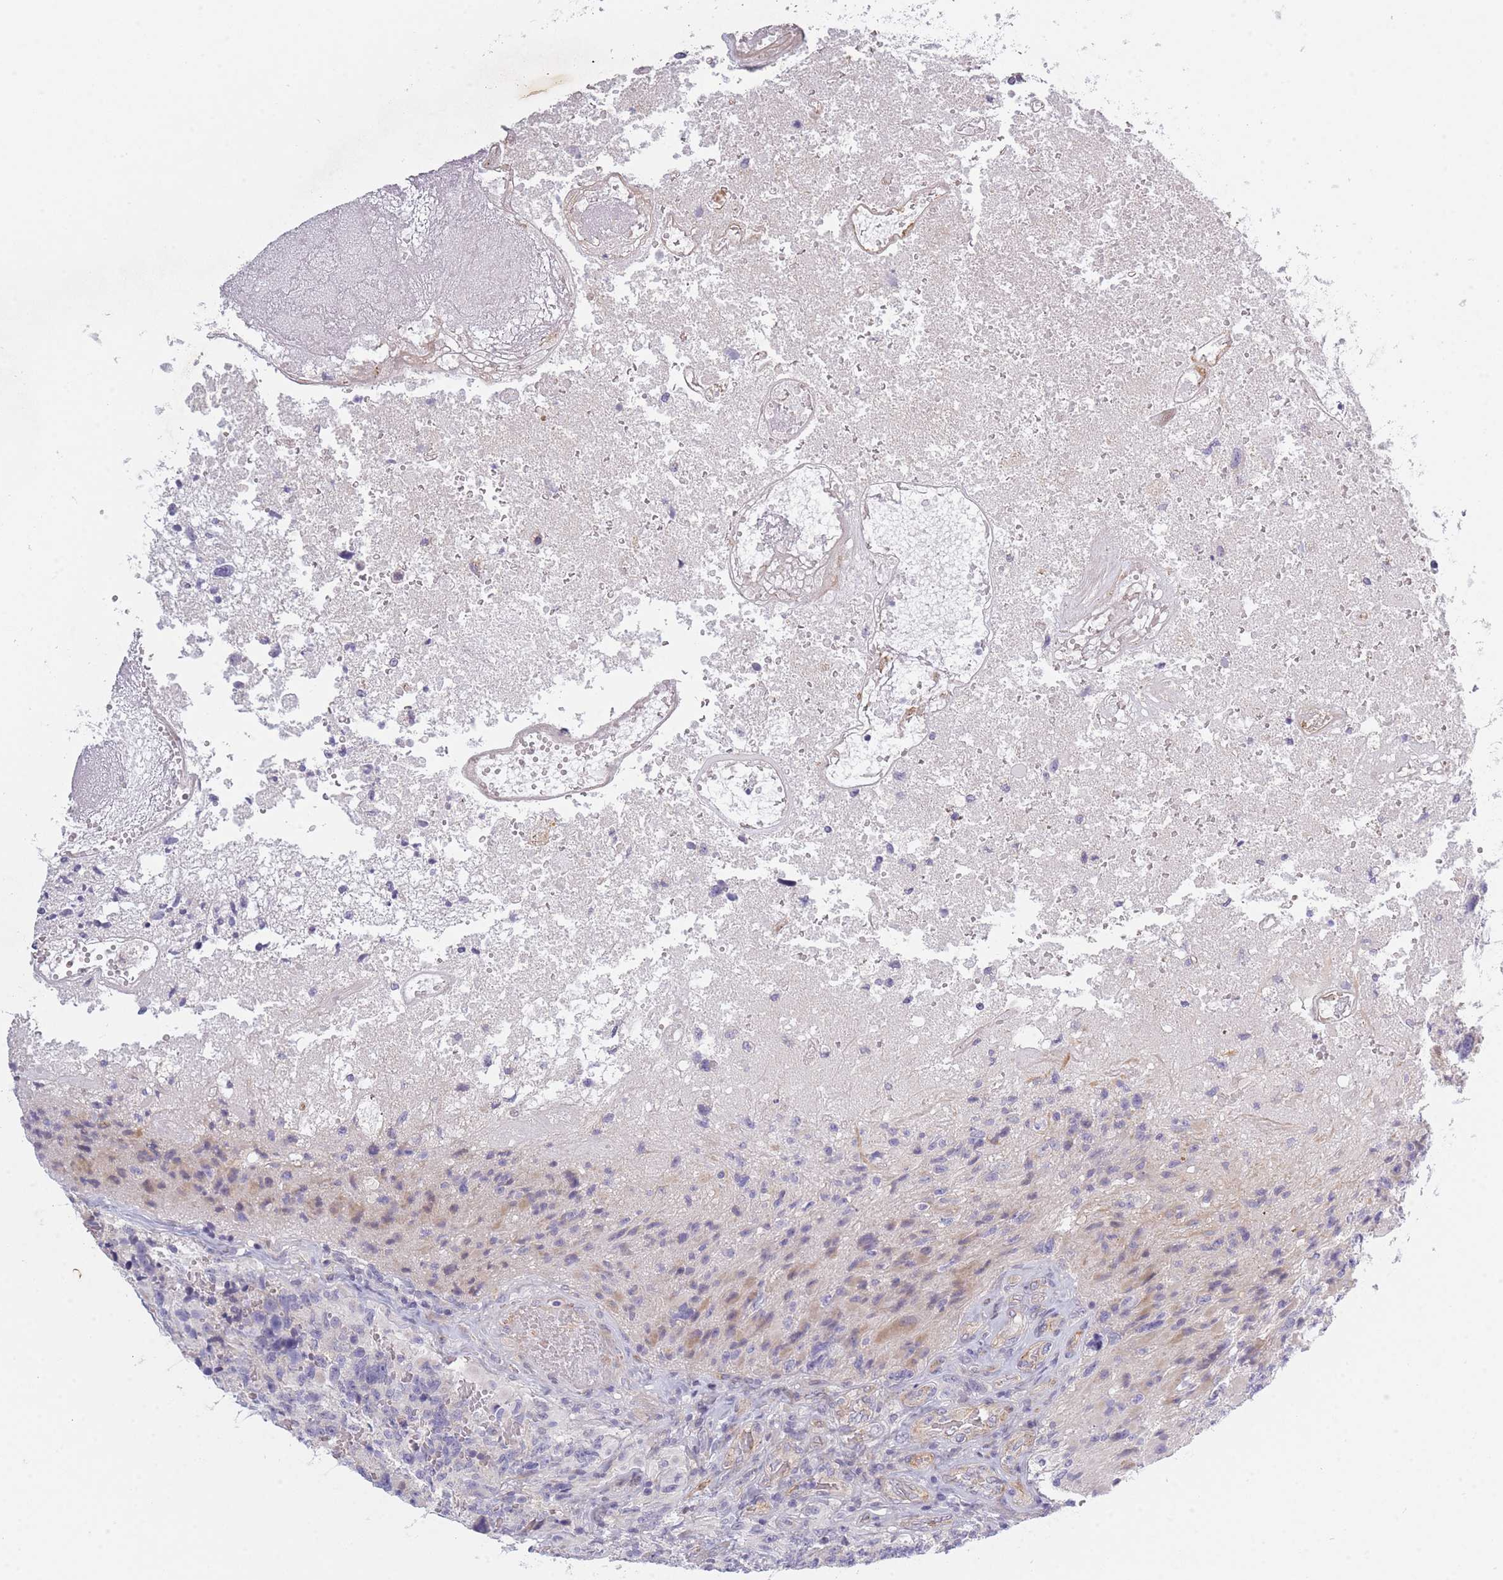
{"staining": {"intensity": "negative", "quantity": "none", "location": "none"}, "tissue": "glioma", "cell_type": "Tumor cells", "image_type": "cancer", "snomed": [{"axis": "morphology", "description": "Glioma, malignant, High grade"}, {"axis": "topography", "description": "Brain"}], "caption": "High-grade glioma (malignant) stained for a protein using immunohistochemistry demonstrates no positivity tumor cells.", "gene": "SLC7A6", "patient": {"sex": "male", "age": 76}}